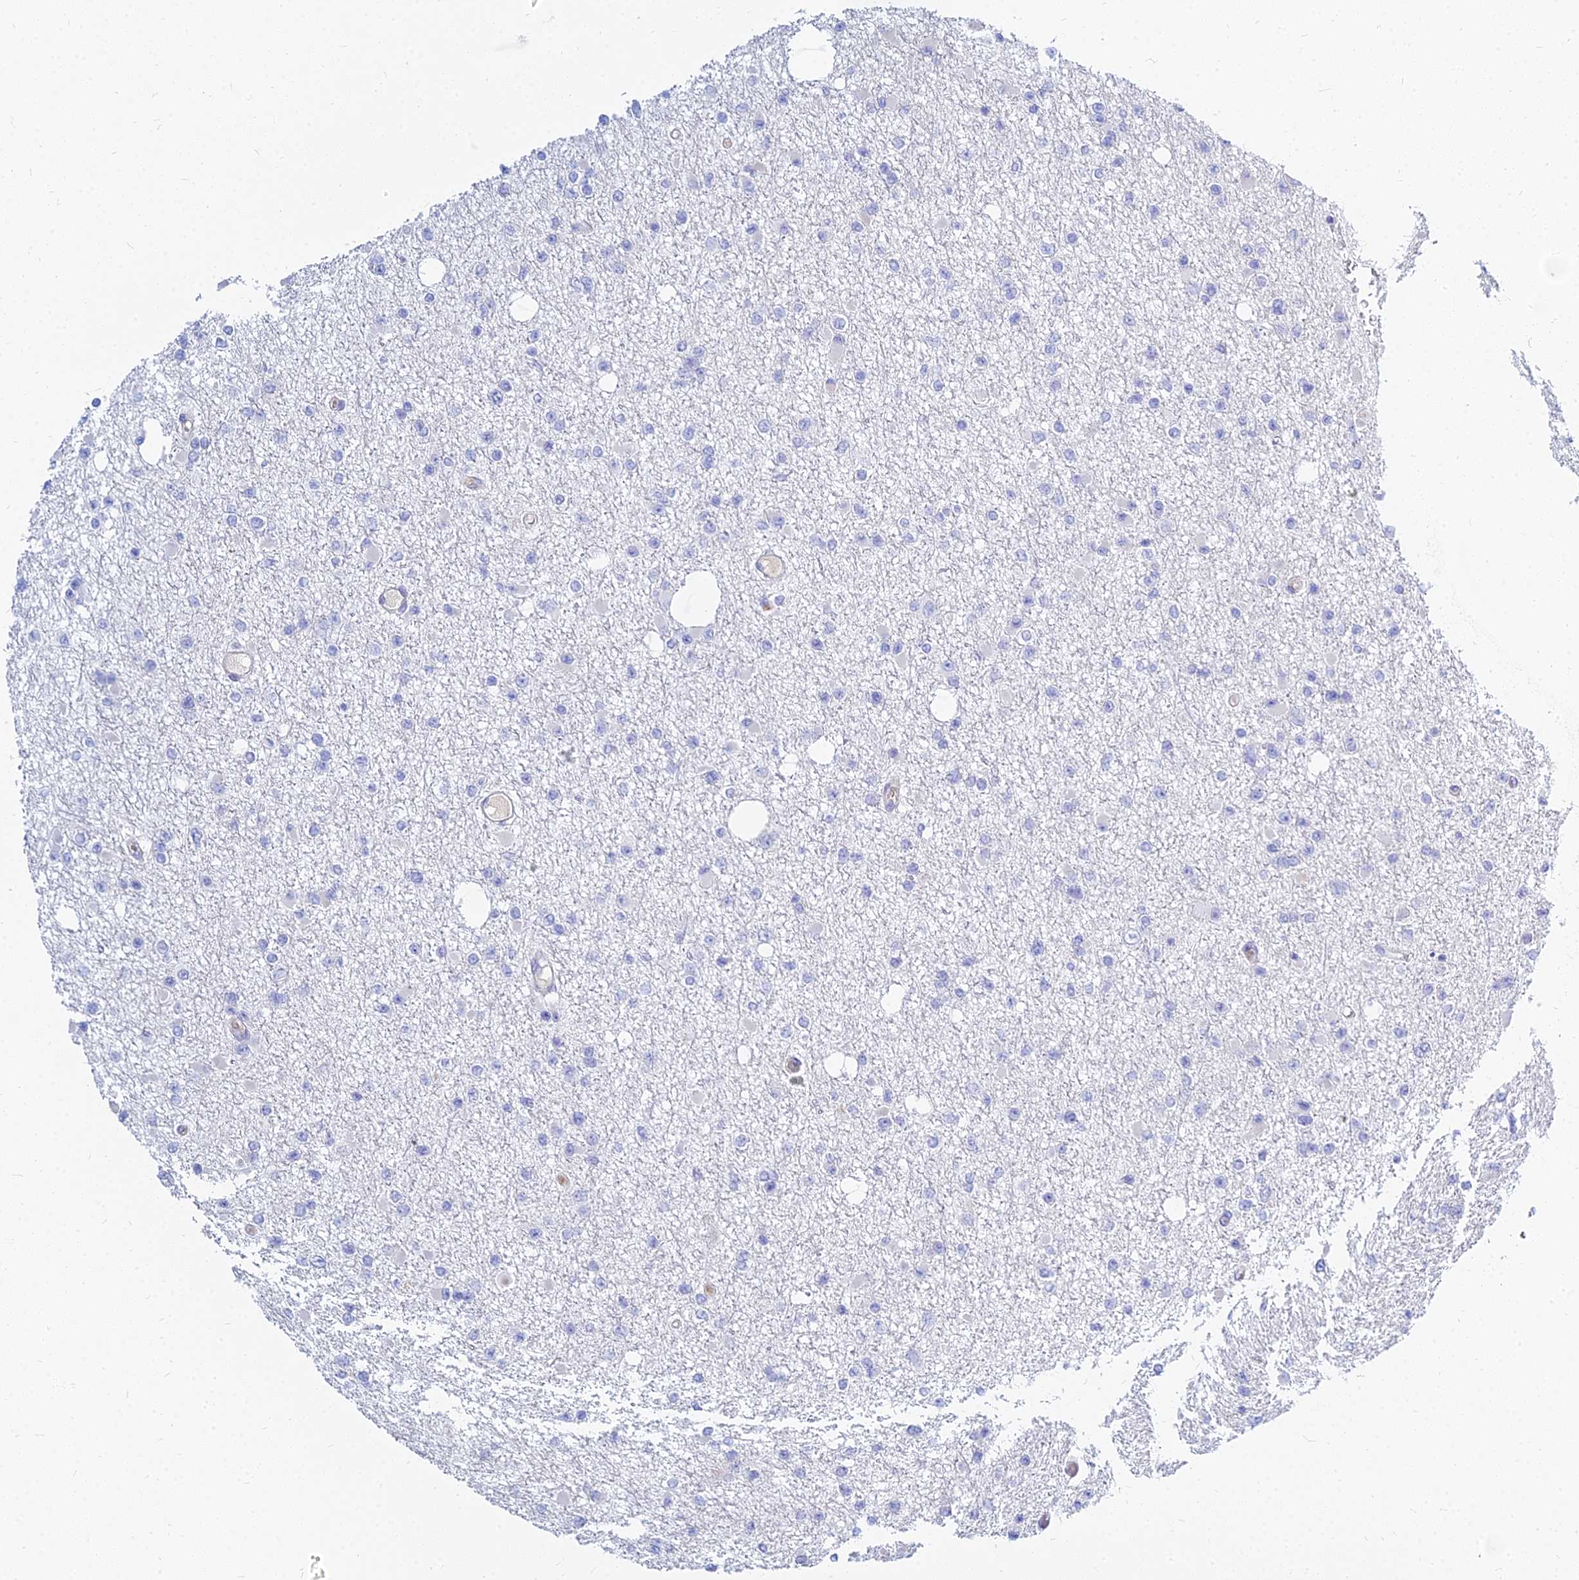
{"staining": {"intensity": "negative", "quantity": "none", "location": "none"}, "tissue": "glioma", "cell_type": "Tumor cells", "image_type": "cancer", "snomed": [{"axis": "morphology", "description": "Glioma, malignant, Low grade"}, {"axis": "topography", "description": "Brain"}], "caption": "High power microscopy photomicrograph of an immunohistochemistry histopathology image of glioma, revealing no significant staining in tumor cells.", "gene": "ZNF552", "patient": {"sex": "female", "age": 22}}